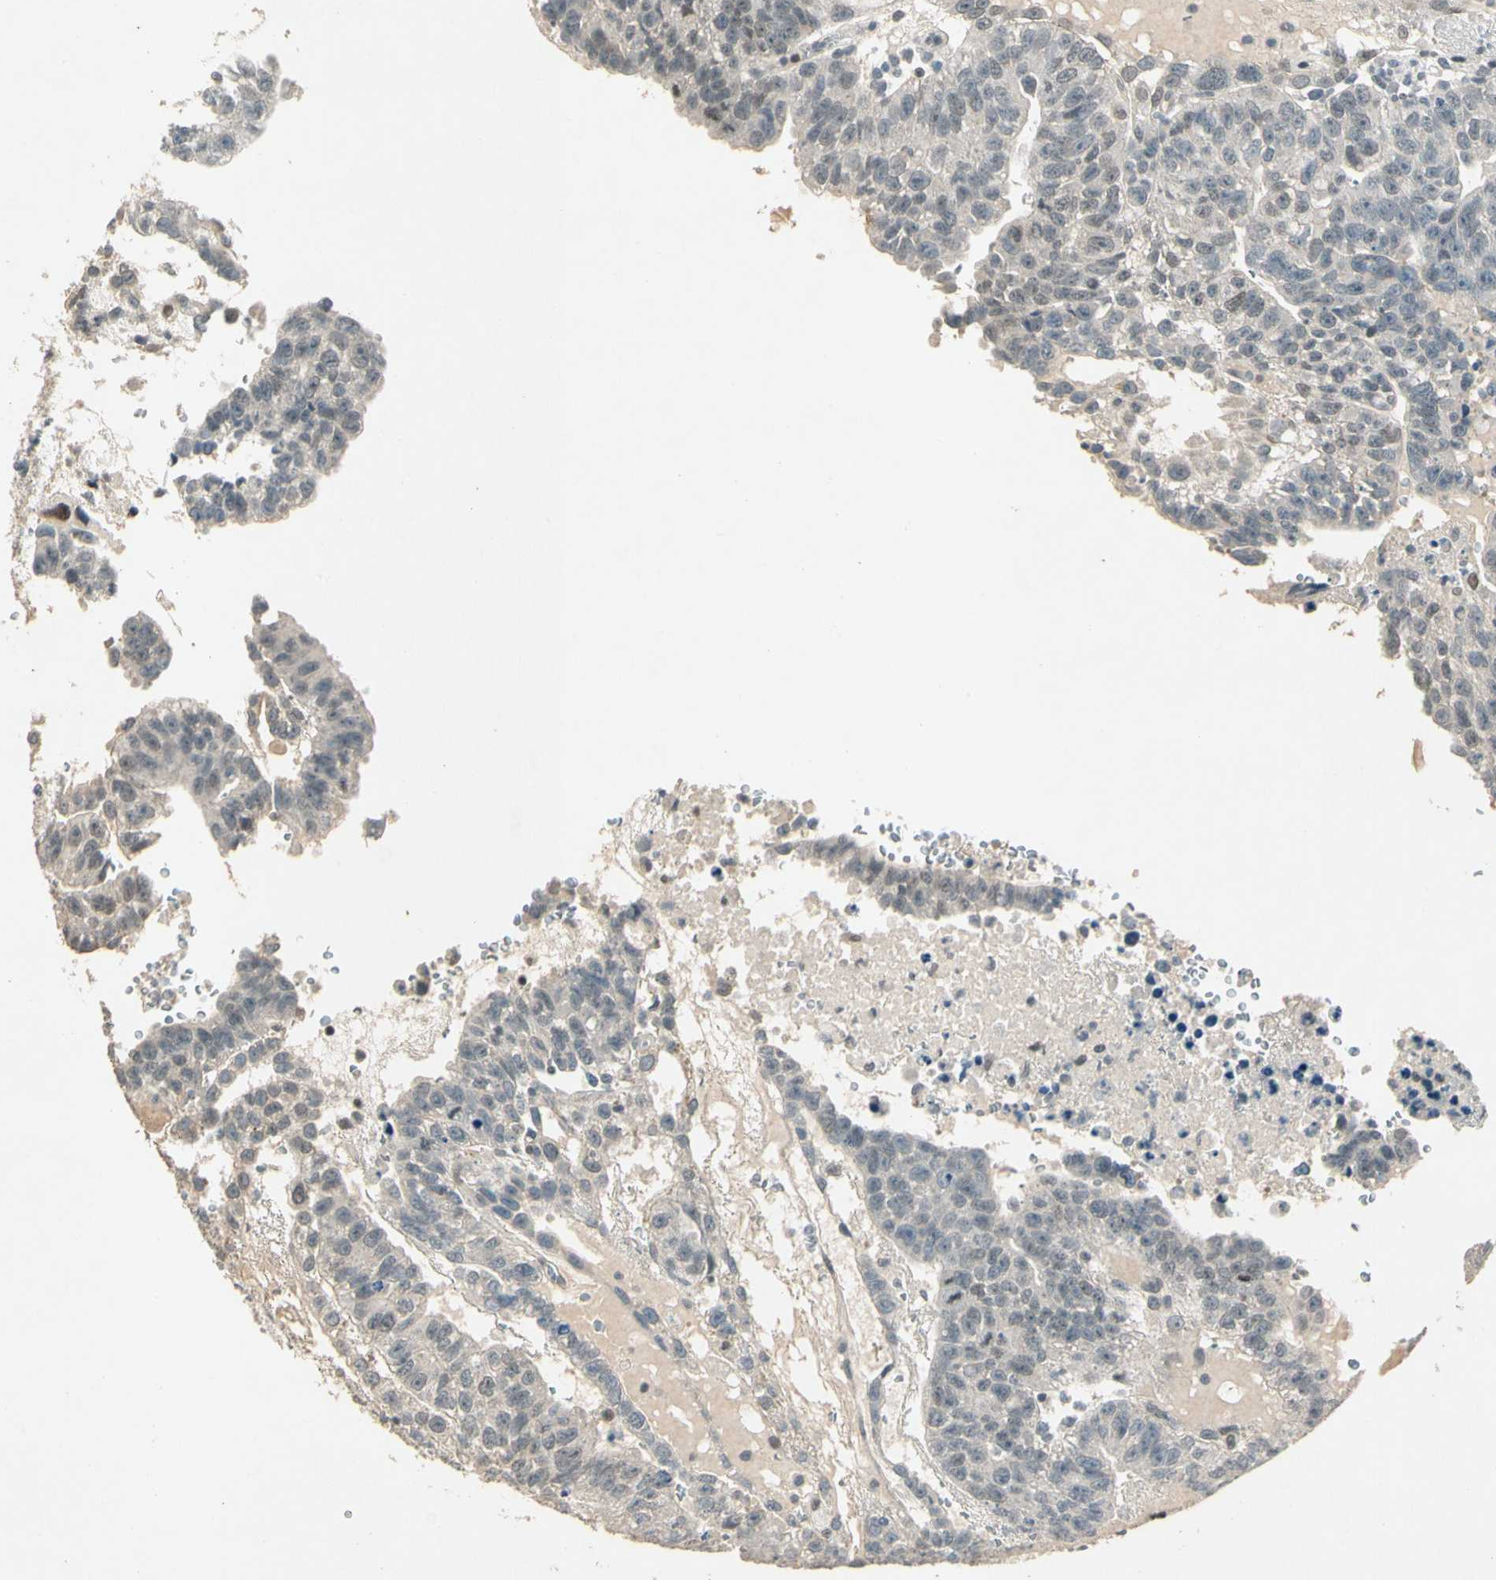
{"staining": {"intensity": "negative", "quantity": "none", "location": "none"}, "tissue": "testis cancer", "cell_type": "Tumor cells", "image_type": "cancer", "snomed": [{"axis": "morphology", "description": "Seminoma, NOS"}, {"axis": "morphology", "description": "Carcinoma, Embryonal, NOS"}, {"axis": "topography", "description": "Testis"}], "caption": "Seminoma (testis) was stained to show a protein in brown. There is no significant staining in tumor cells.", "gene": "ZBTB4", "patient": {"sex": "male", "age": 52}}